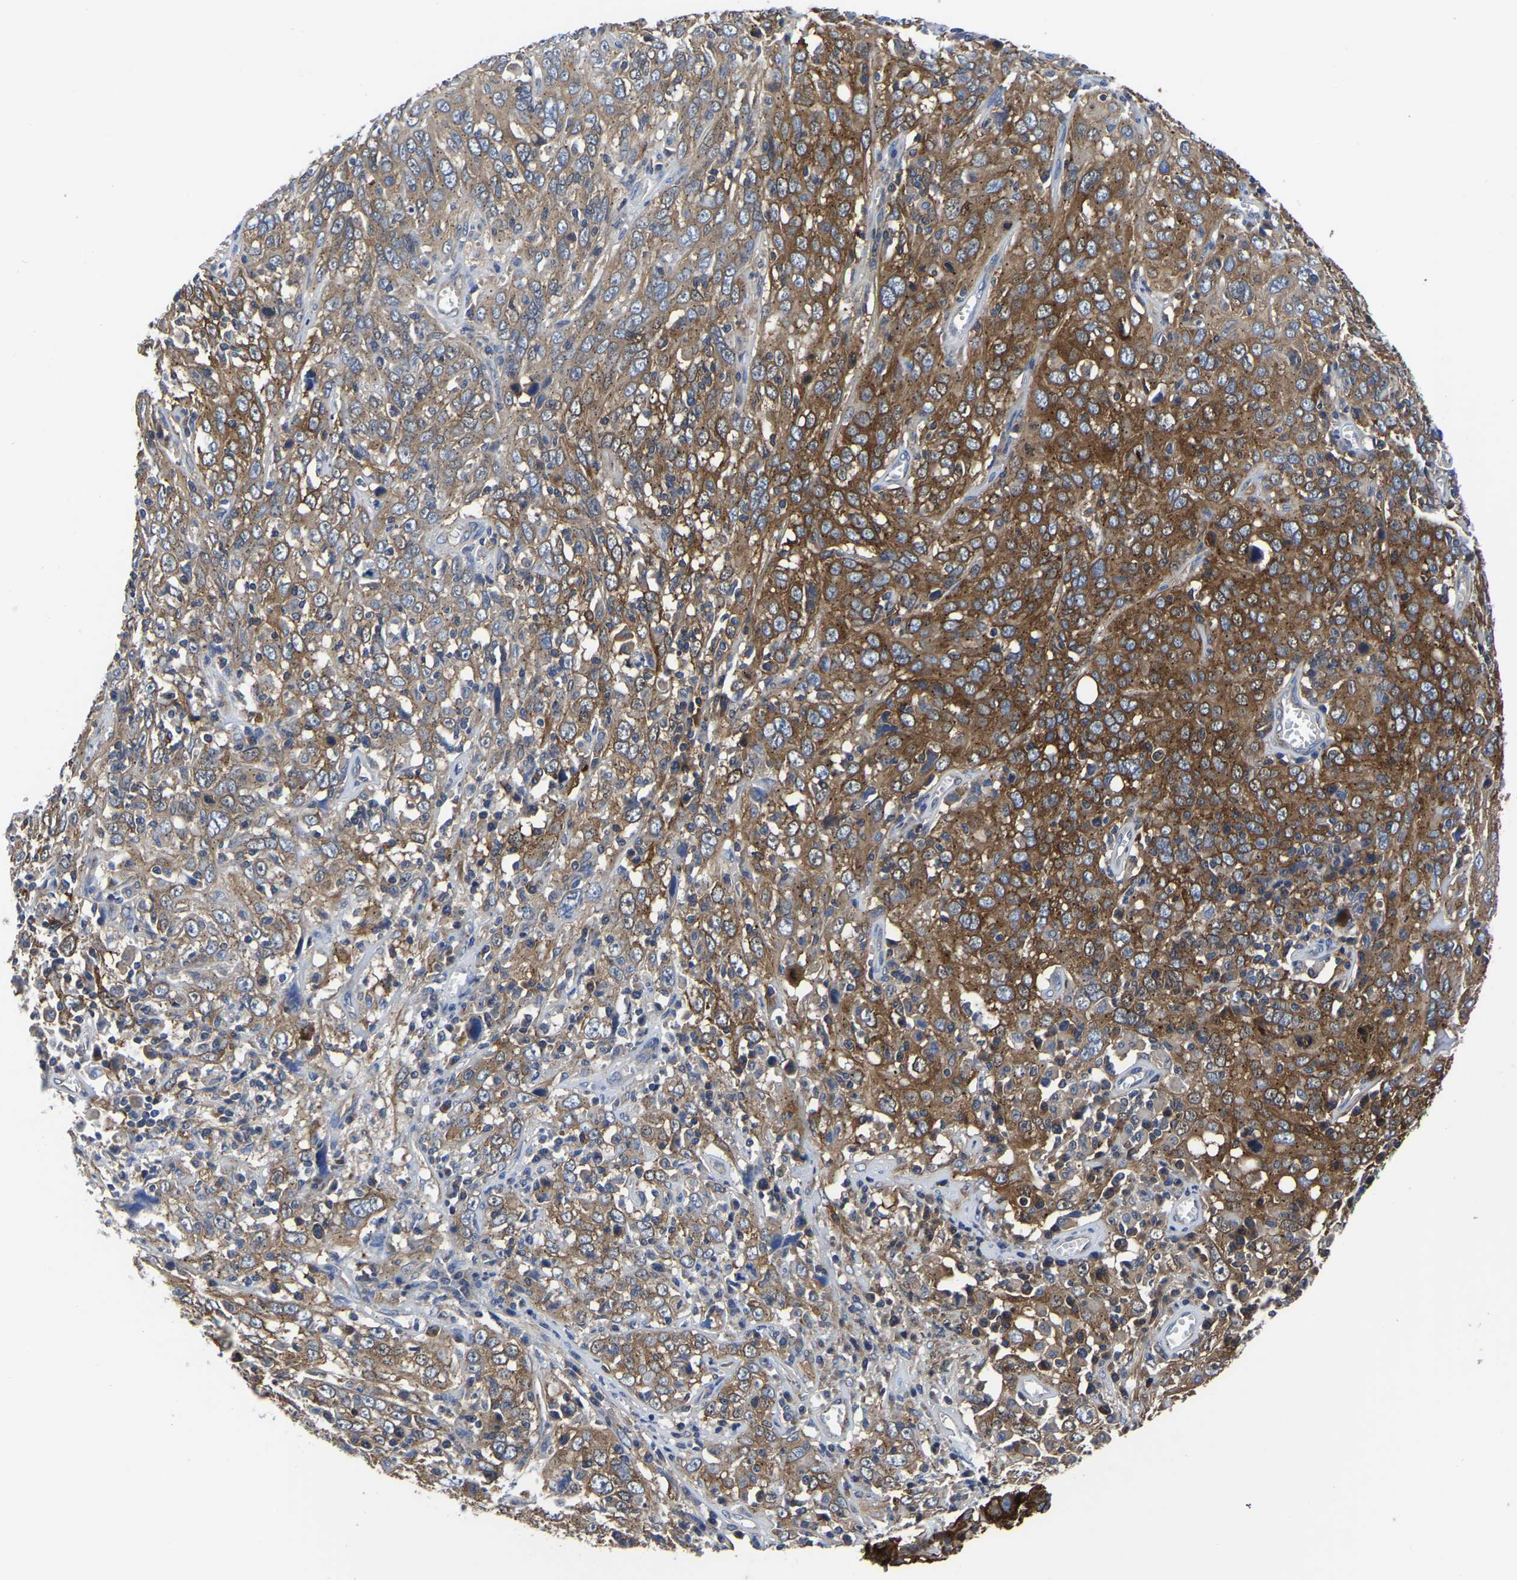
{"staining": {"intensity": "moderate", "quantity": ">75%", "location": "cytoplasmic/membranous"}, "tissue": "cervical cancer", "cell_type": "Tumor cells", "image_type": "cancer", "snomed": [{"axis": "morphology", "description": "Squamous cell carcinoma, NOS"}, {"axis": "topography", "description": "Cervix"}], "caption": "Immunohistochemistry (DAB (3,3'-diaminobenzidine)) staining of human cervical squamous cell carcinoma shows moderate cytoplasmic/membranous protein expression in approximately >75% of tumor cells.", "gene": "TFG", "patient": {"sex": "female", "age": 46}}